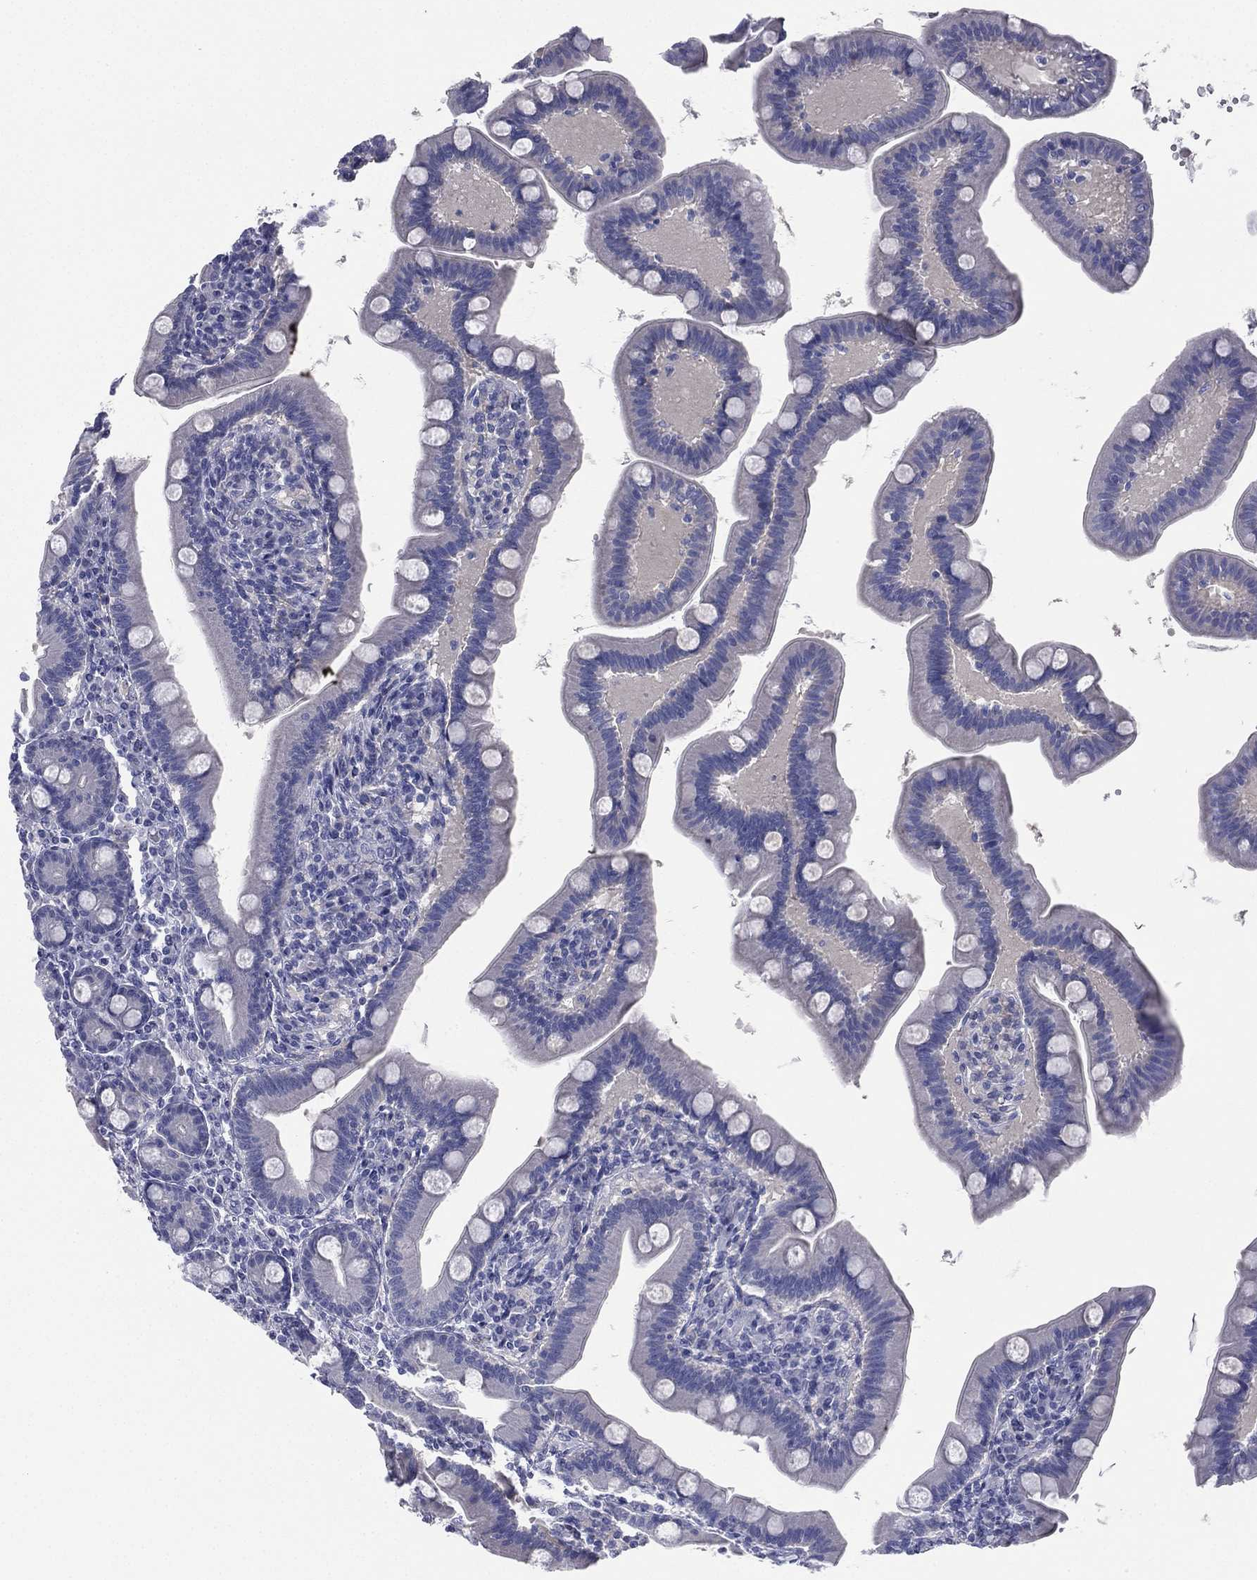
{"staining": {"intensity": "negative", "quantity": "none", "location": "none"}, "tissue": "small intestine", "cell_type": "Glandular cells", "image_type": "normal", "snomed": [{"axis": "morphology", "description": "Normal tissue, NOS"}, {"axis": "topography", "description": "Small intestine"}], "caption": "An IHC image of normal small intestine is shown. There is no staining in glandular cells of small intestine.", "gene": "FCER2", "patient": {"sex": "male", "age": 66}}